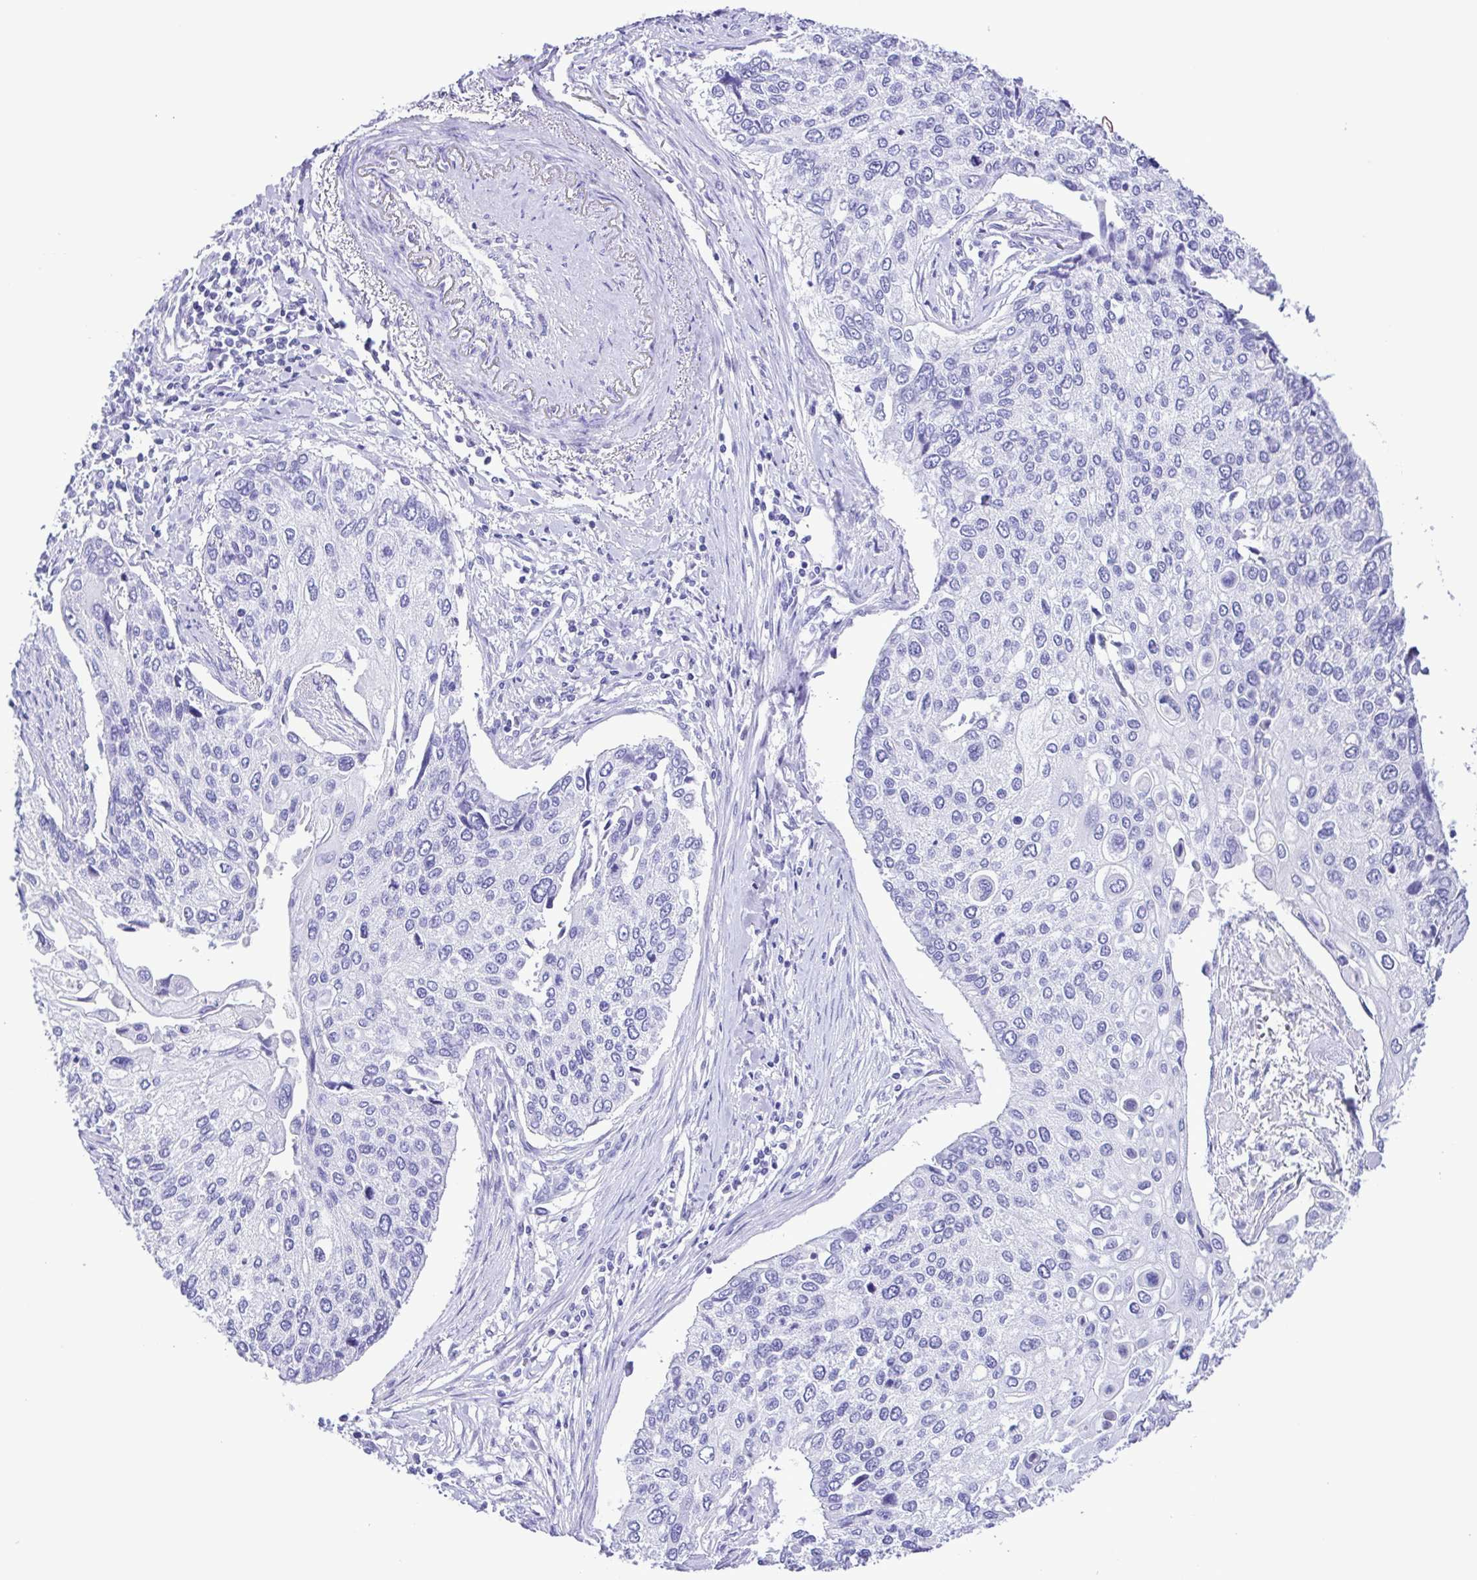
{"staining": {"intensity": "negative", "quantity": "none", "location": "none"}, "tissue": "lung cancer", "cell_type": "Tumor cells", "image_type": "cancer", "snomed": [{"axis": "morphology", "description": "Squamous cell carcinoma, NOS"}, {"axis": "morphology", "description": "Squamous cell carcinoma, metastatic, NOS"}, {"axis": "topography", "description": "Lung"}], "caption": "This is an IHC image of human metastatic squamous cell carcinoma (lung). There is no positivity in tumor cells.", "gene": "SYT1", "patient": {"sex": "male", "age": 63}}